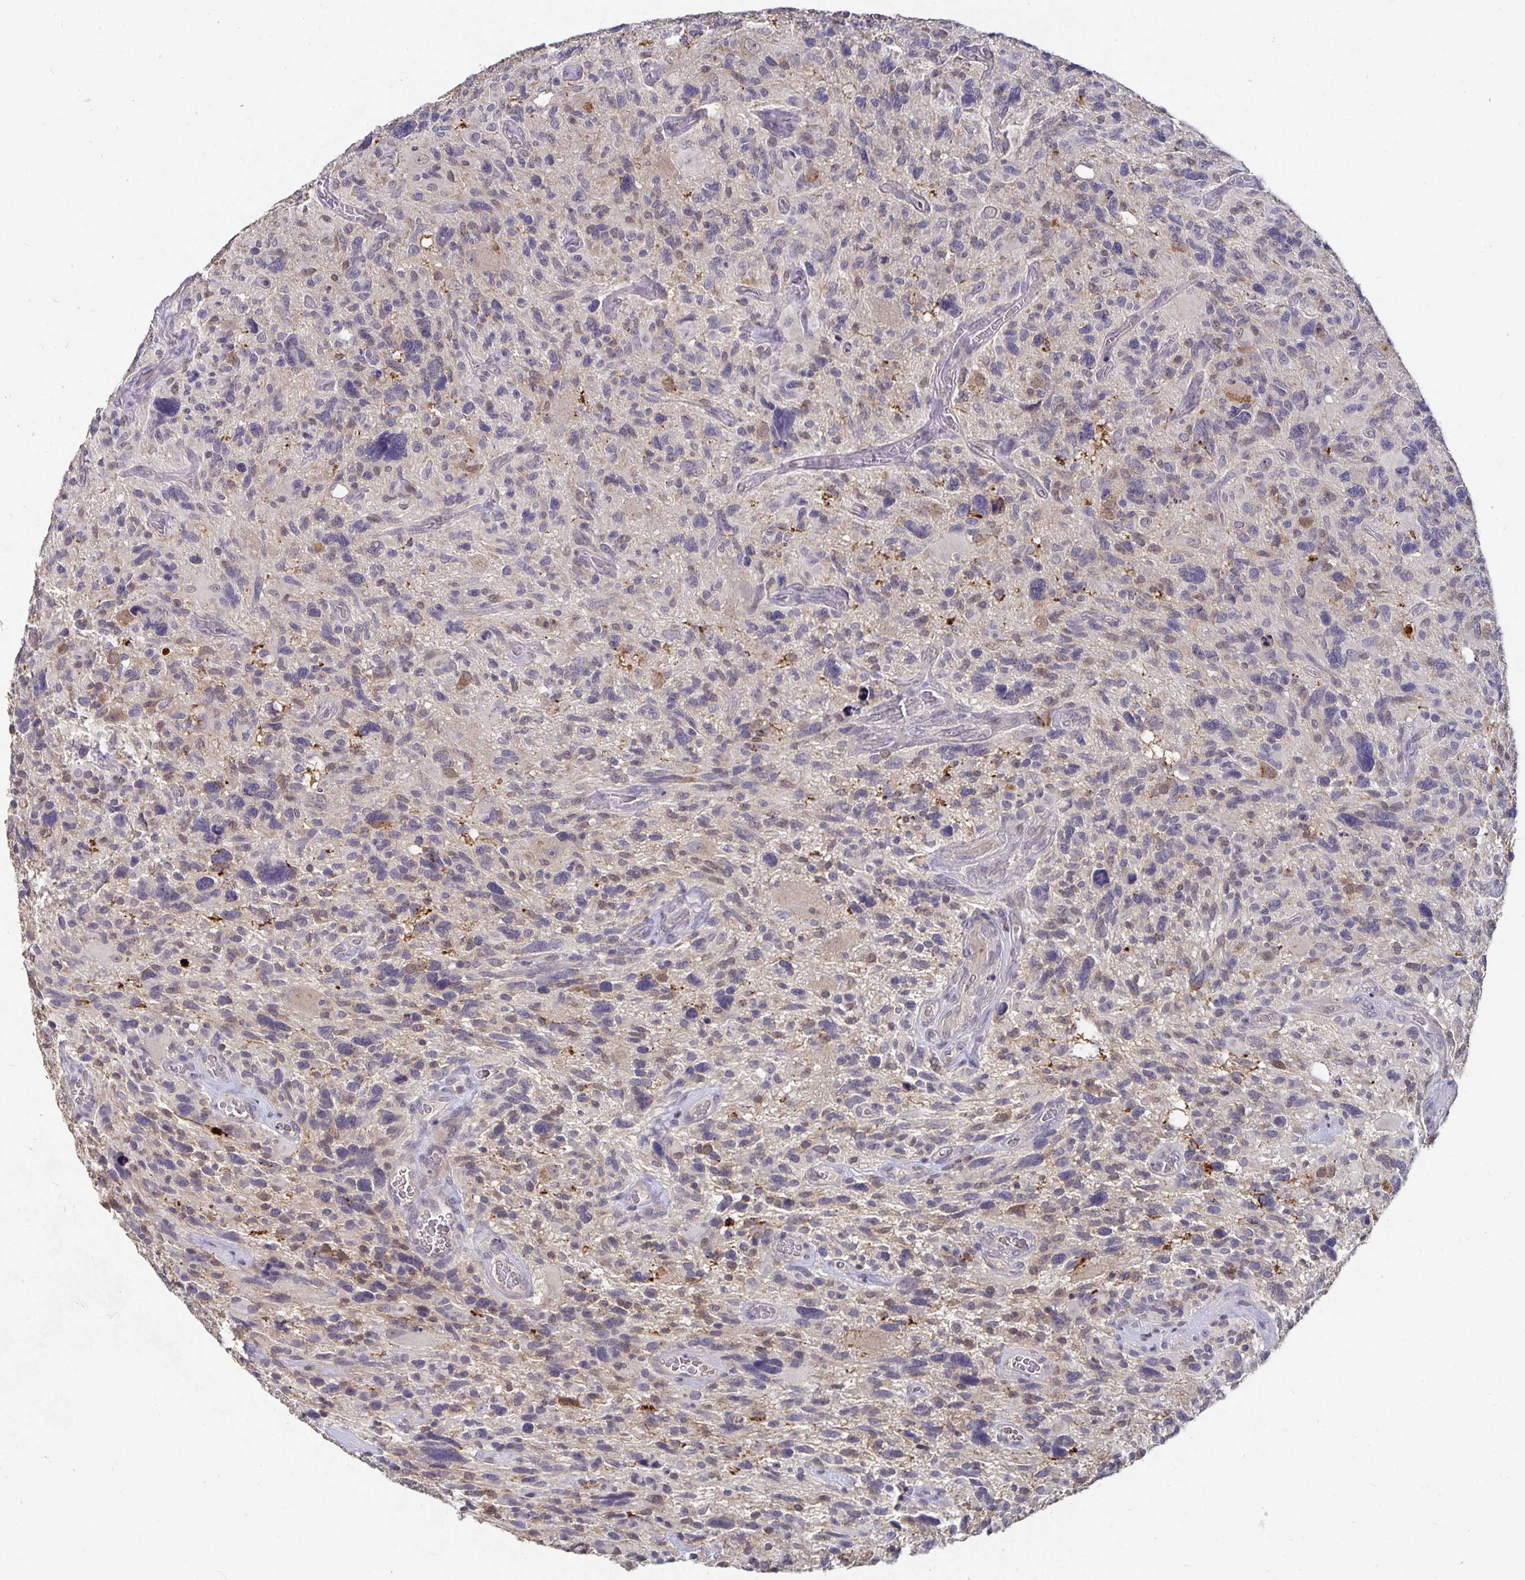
{"staining": {"intensity": "negative", "quantity": "none", "location": "none"}, "tissue": "glioma", "cell_type": "Tumor cells", "image_type": "cancer", "snomed": [{"axis": "morphology", "description": "Glioma, malignant, High grade"}, {"axis": "topography", "description": "Brain"}], "caption": "Histopathology image shows no protein expression in tumor cells of high-grade glioma (malignant) tissue. (Stains: DAB IHC with hematoxylin counter stain, Microscopy: brightfield microscopy at high magnification).", "gene": "HEPN1", "patient": {"sex": "male", "age": 49}}